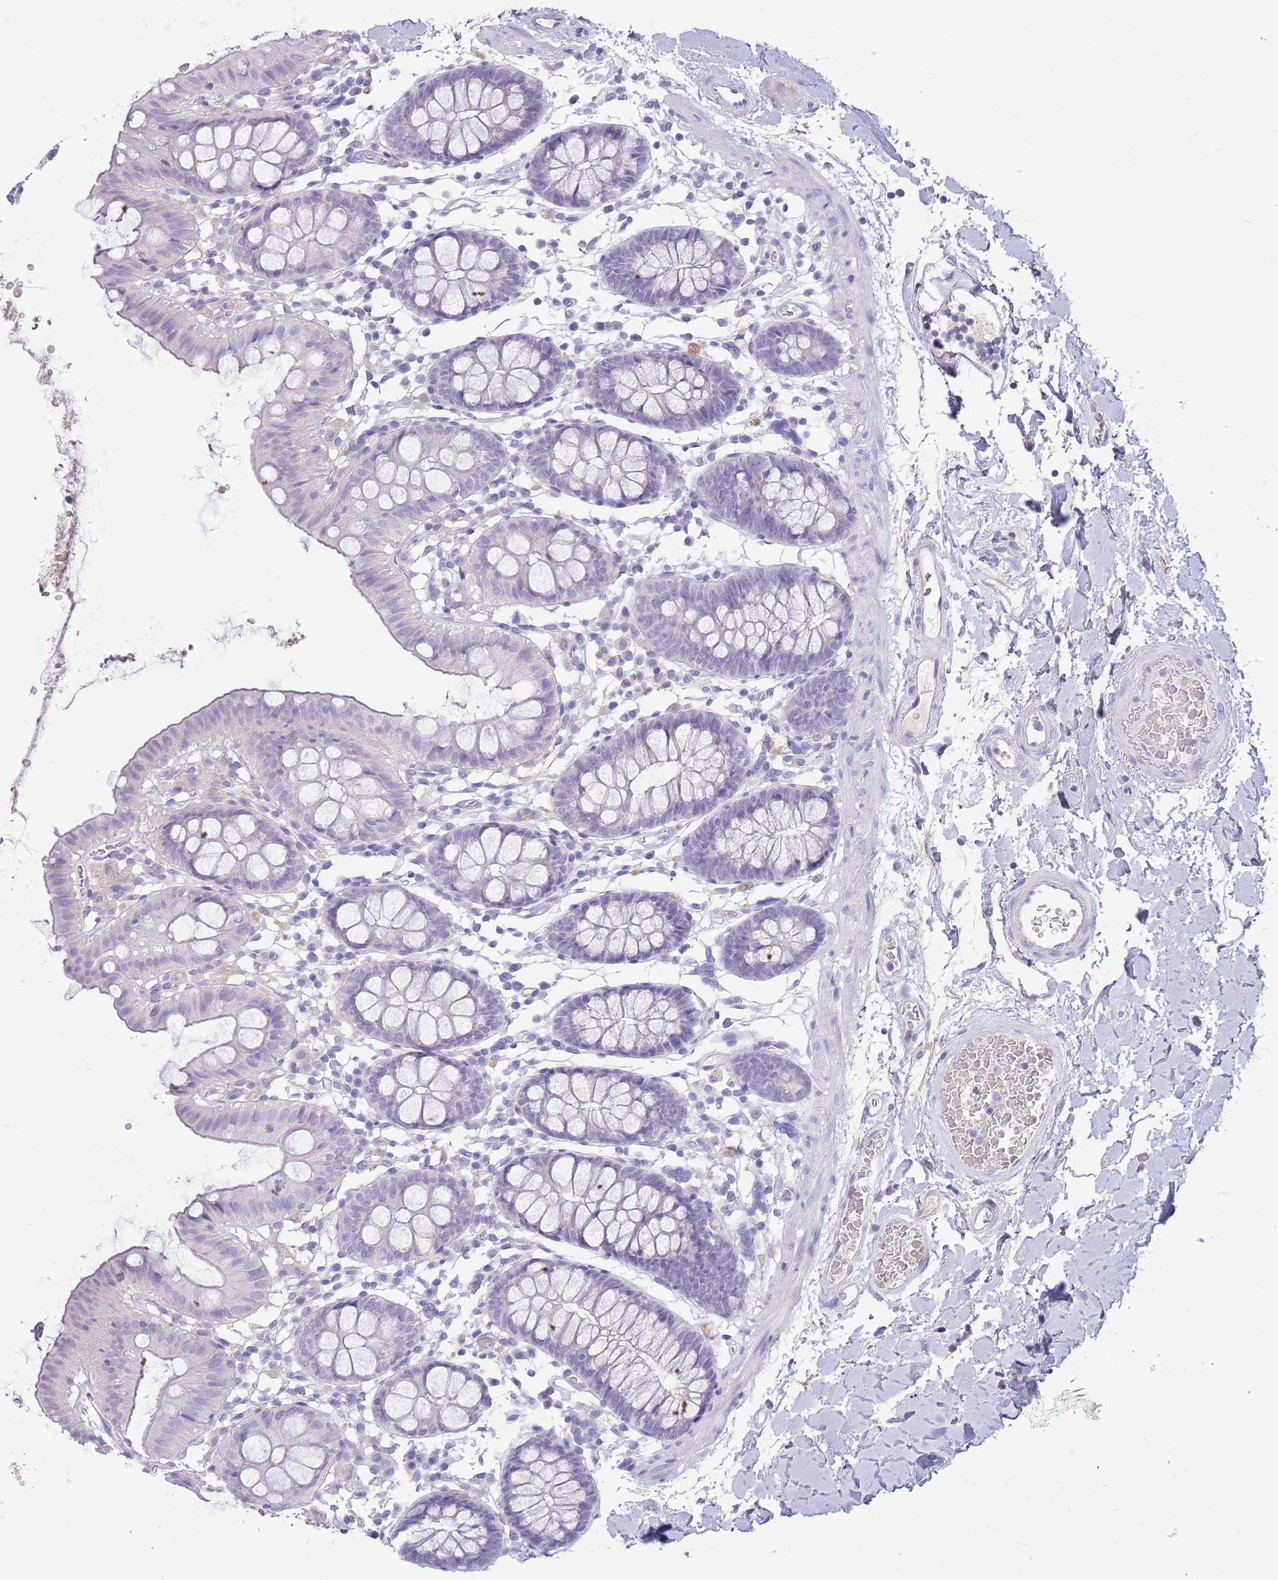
{"staining": {"intensity": "negative", "quantity": "none", "location": "none"}, "tissue": "colon", "cell_type": "Endothelial cells", "image_type": "normal", "snomed": [{"axis": "morphology", "description": "Normal tissue, NOS"}, {"axis": "topography", "description": "Colon"}], "caption": "Protein analysis of benign colon demonstrates no significant expression in endothelial cells. (Stains: DAB immunohistochemistry (IHC) with hematoxylin counter stain, Microscopy: brightfield microscopy at high magnification).", "gene": "TOX2", "patient": {"sex": "male", "age": 75}}